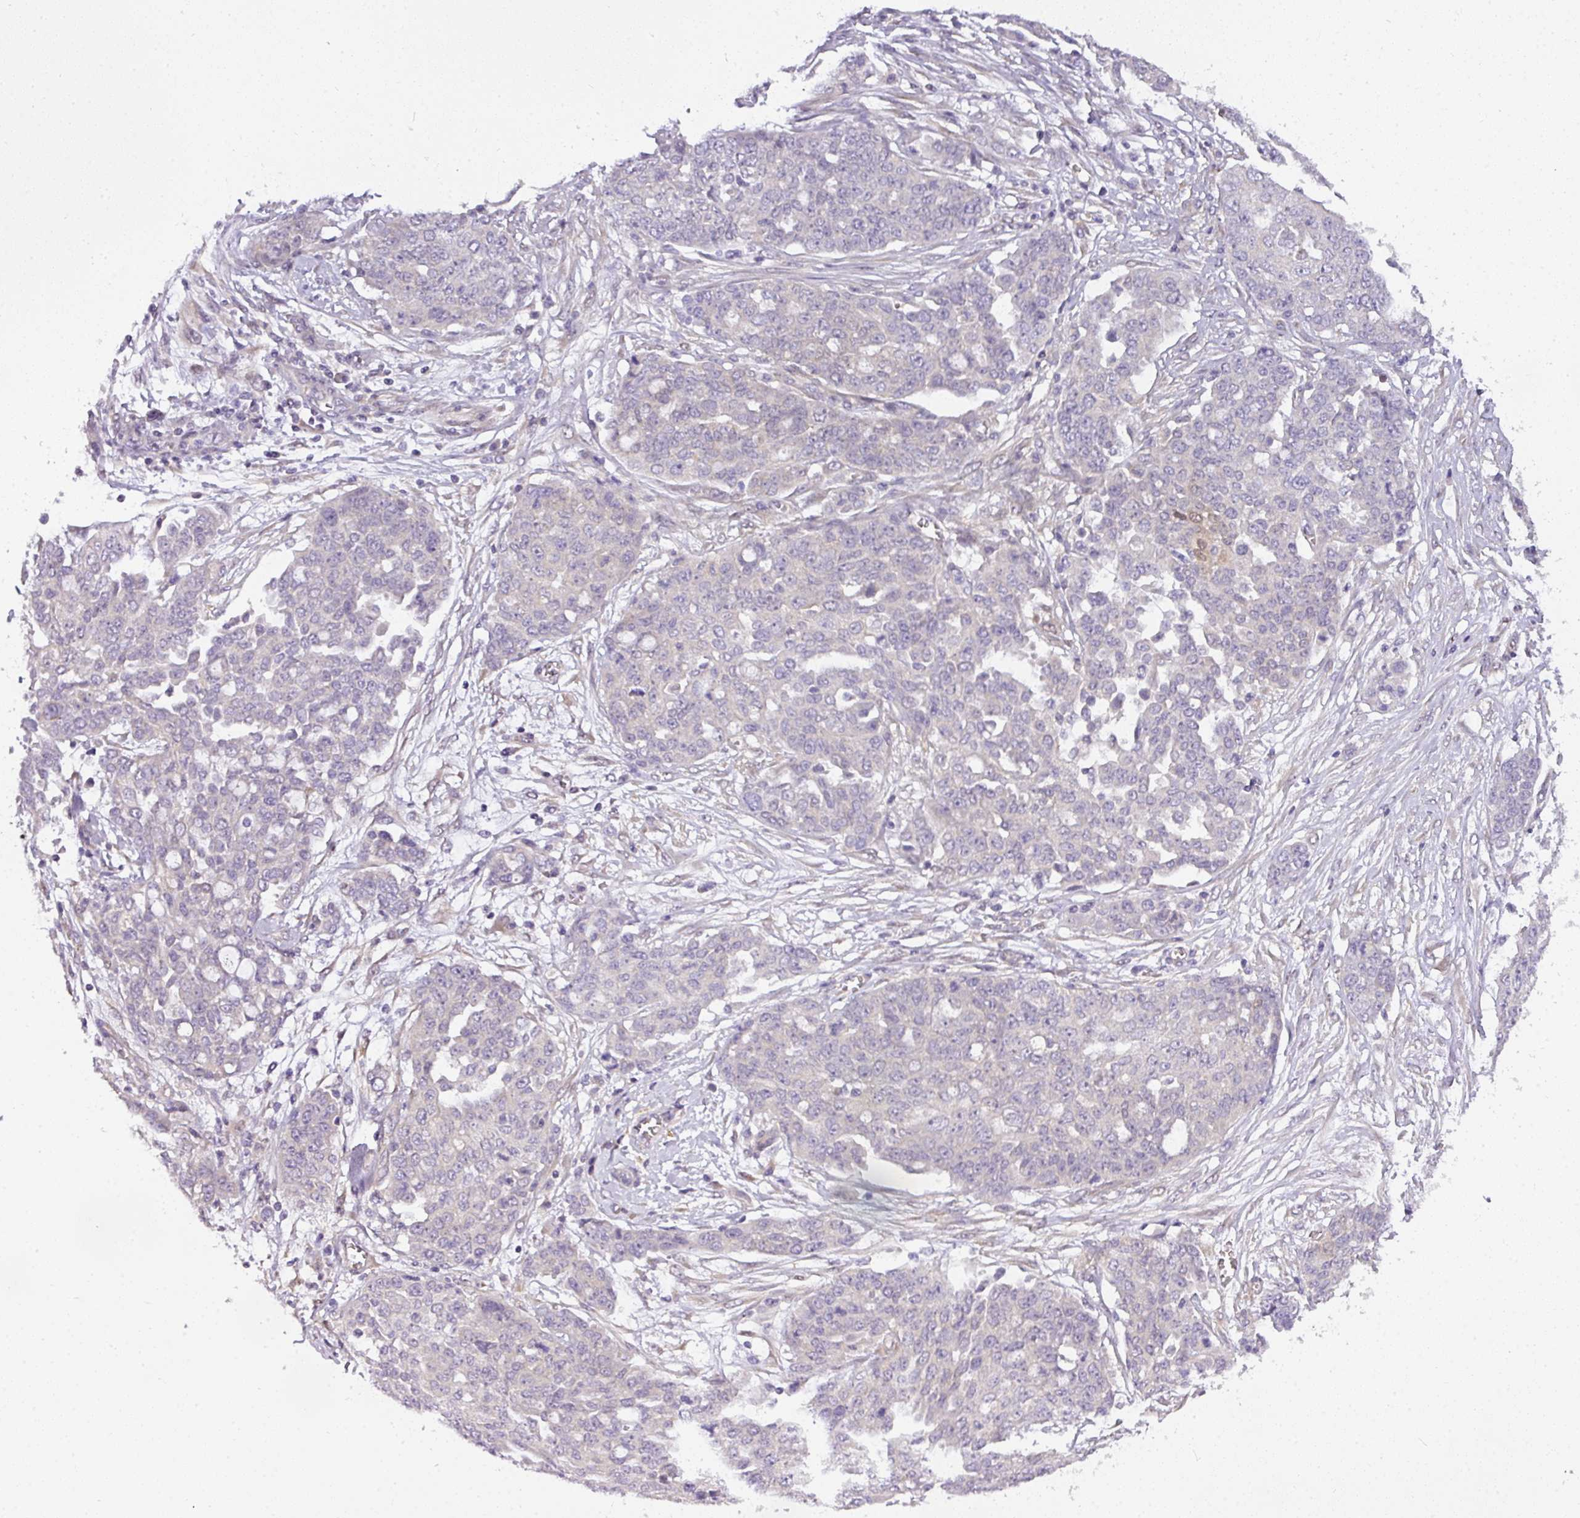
{"staining": {"intensity": "negative", "quantity": "none", "location": "none"}, "tissue": "ovarian cancer", "cell_type": "Tumor cells", "image_type": "cancer", "snomed": [{"axis": "morphology", "description": "Cystadenocarcinoma, serous, NOS"}, {"axis": "topography", "description": "Soft tissue"}, {"axis": "topography", "description": "Ovary"}], "caption": "Tumor cells show no significant protein positivity in serous cystadenocarcinoma (ovarian).", "gene": "ADH5", "patient": {"sex": "female", "age": 57}}